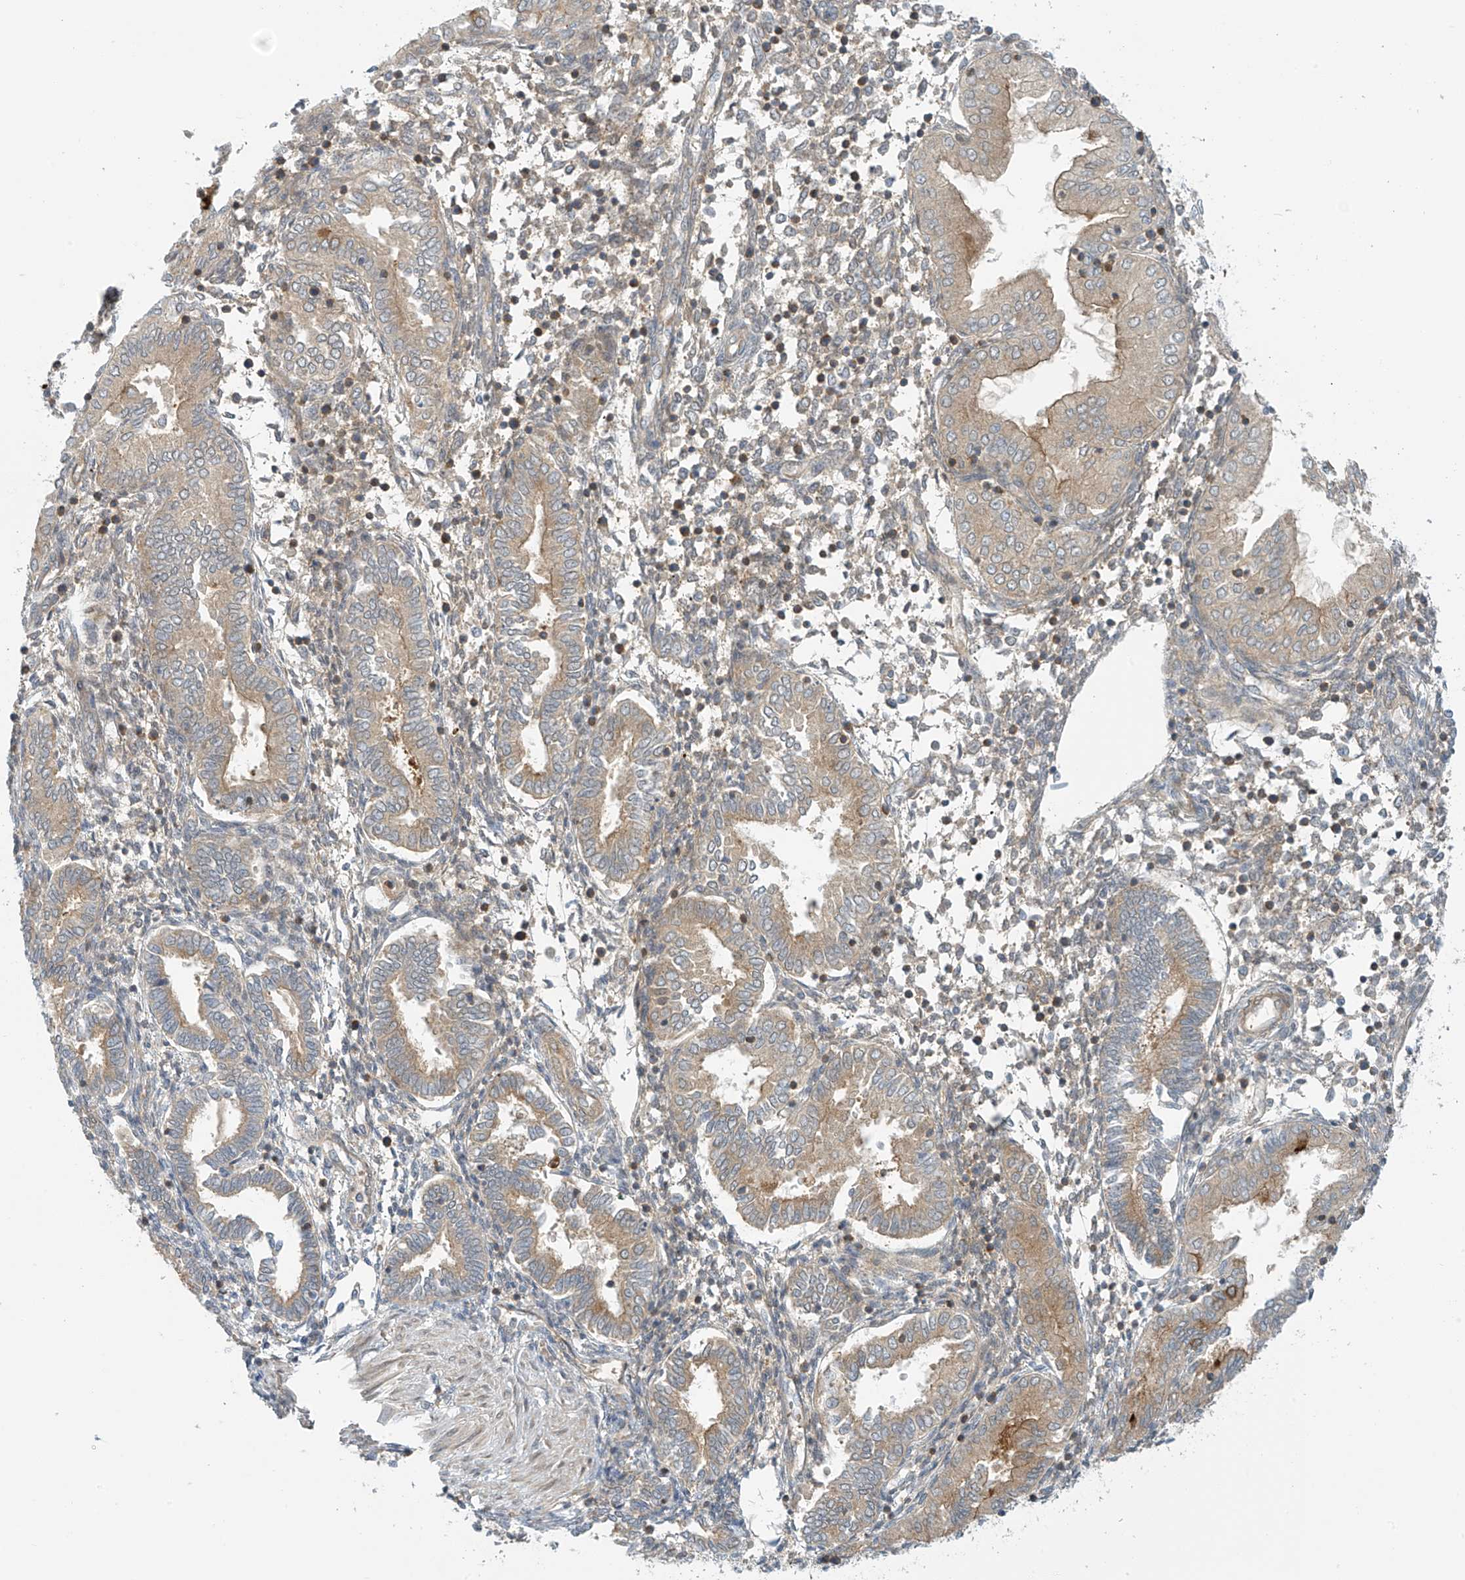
{"staining": {"intensity": "weak", "quantity": "<25%", "location": "cytoplasmic/membranous"}, "tissue": "endometrium", "cell_type": "Cells in endometrial stroma", "image_type": "normal", "snomed": [{"axis": "morphology", "description": "Normal tissue, NOS"}, {"axis": "topography", "description": "Endometrium"}], "caption": "Immunohistochemistry histopathology image of unremarkable human endometrium stained for a protein (brown), which reveals no positivity in cells in endometrial stroma.", "gene": "FSD1L", "patient": {"sex": "female", "age": 53}}